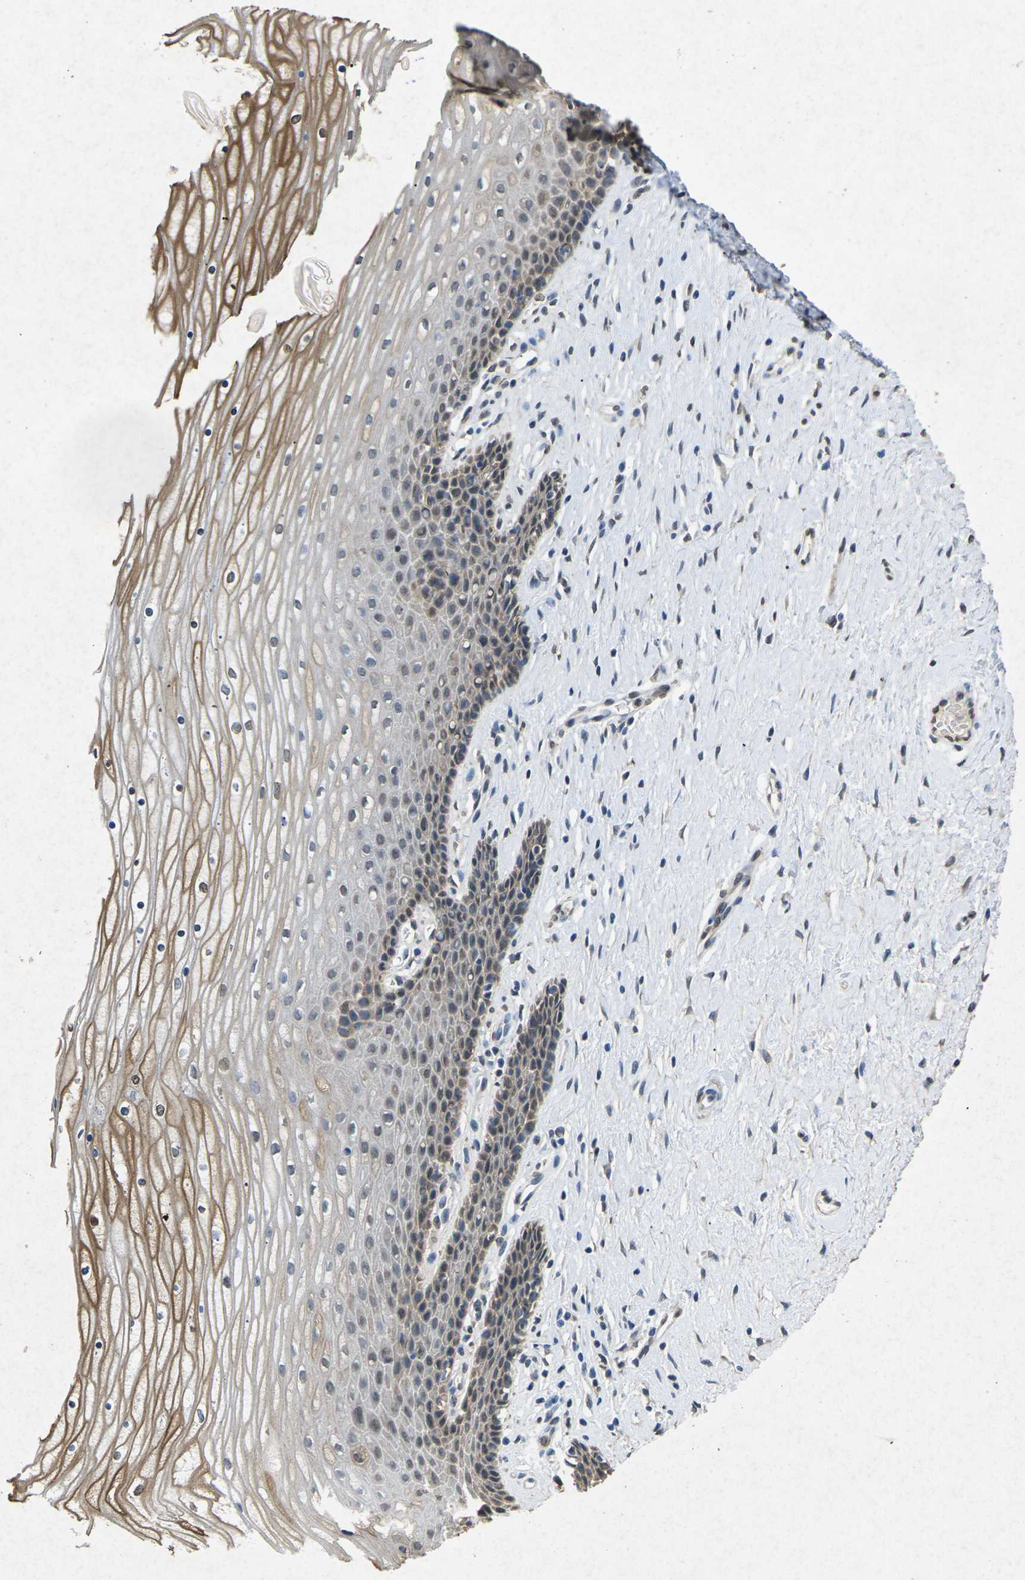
{"staining": {"intensity": "negative", "quantity": "none", "location": "none"}, "tissue": "cervix", "cell_type": "Glandular cells", "image_type": "normal", "snomed": [{"axis": "morphology", "description": "Normal tissue, NOS"}, {"axis": "topography", "description": "Cervix"}], "caption": "DAB immunohistochemical staining of normal human cervix demonstrates no significant positivity in glandular cells. Brightfield microscopy of IHC stained with DAB (3,3'-diaminobenzidine) (brown) and hematoxylin (blue), captured at high magnification.", "gene": "SCNN1B", "patient": {"sex": "female", "age": 39}}